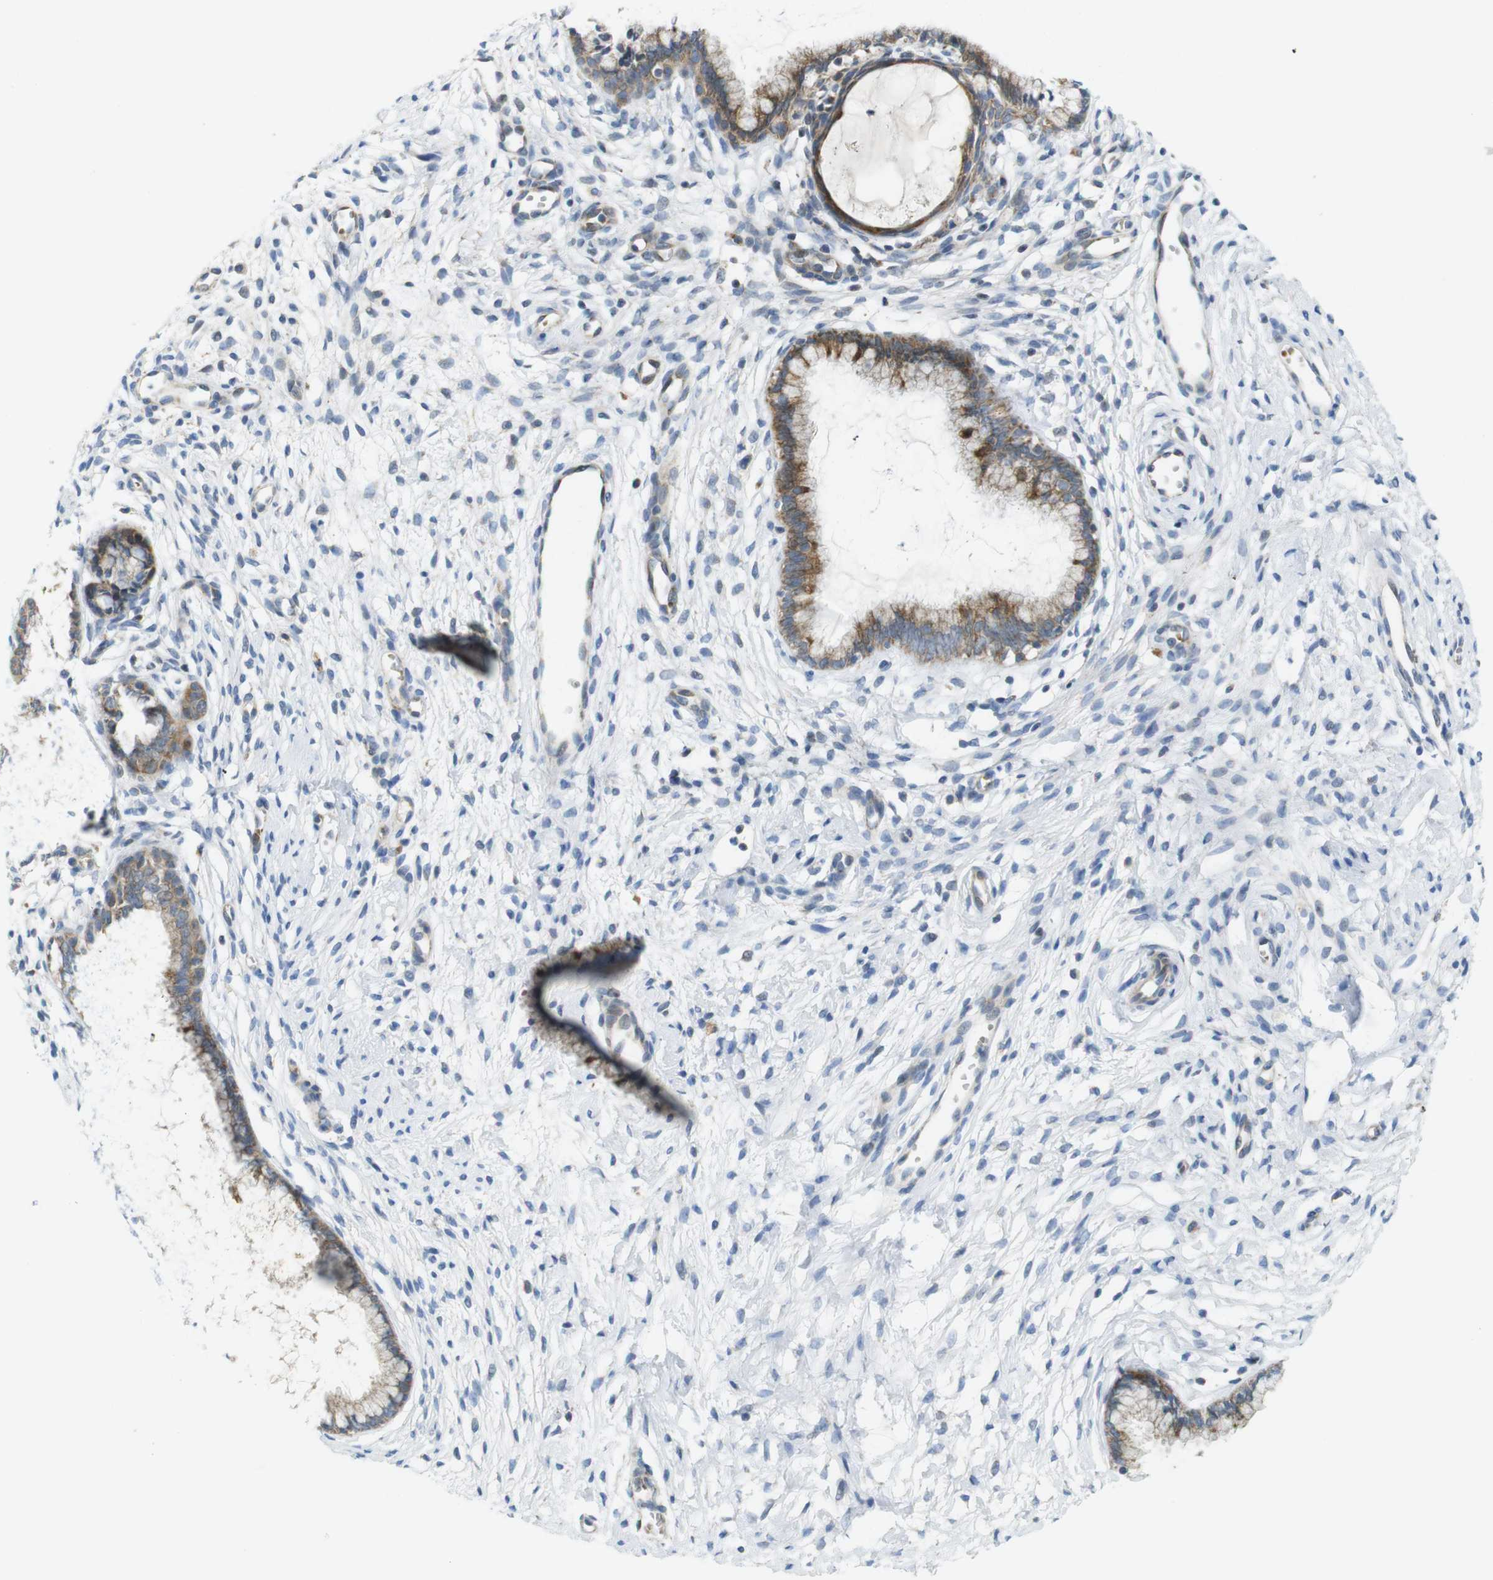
{"staining": {"intensity": "moderate", "quantity": ">75%", "location": "cytoplasmic/membranous"}, "tissue": "cervix", "cell_type": "Glandular cells", "image_type": "normal", "snomed": [{"axis": "morphology", "description": "Normal tissue, NOS"}, {"axis": "topography", "description": "Cervix"}], "caption": "Protein staining of normal cervix displays moderate cytoplasmic/membranous expression in about >75% of glandular cells. Using DAB (3,3'-diaminobenzidine) (brown) and hematoxylin (blue) stains, captured at high magnification using brightfield microscopy.", "gene": "MARCHF1", "patient": {"sex": "female", "age": 65}}